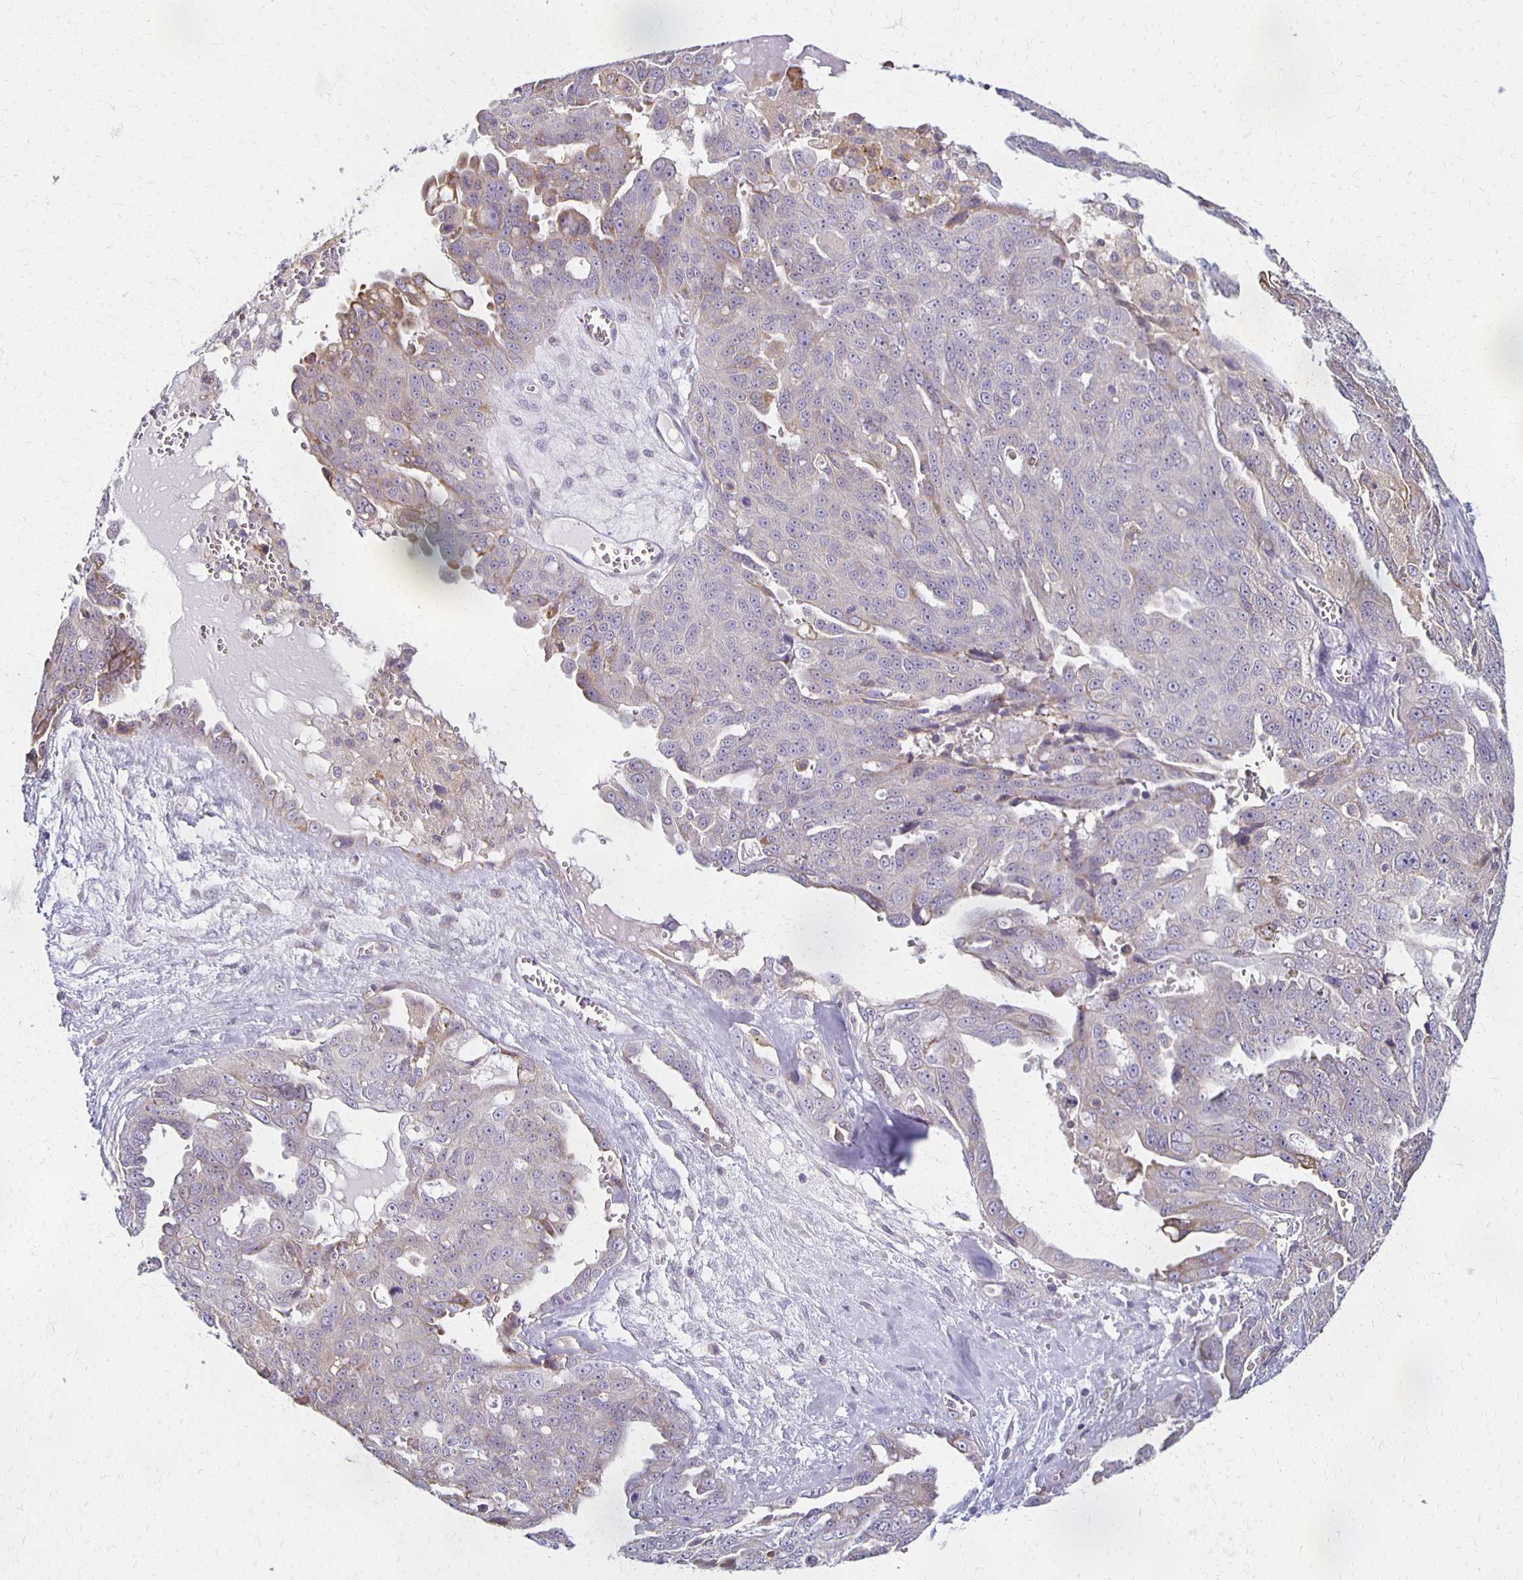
{"staining": {"intensity": "weak", "quantity": "<25%", "location": "cytoplasmic/membranous"}, "tissue": "ovarian cancer", "cell_type": "Tumor cells", "image_type": "cancer", "snomed": [{"axis": "morphology", "description": "Carcinoma, endometroid"}, {"axis": "topography", "description": "Ovary"}], "caption": "Human ovarian endometroid carcinoma stained for a protein using immunohistochemistry exhibits no positivity in tumor cells.", "gene": "GPX4", "patient": {"sex": "female", "age": 70}}